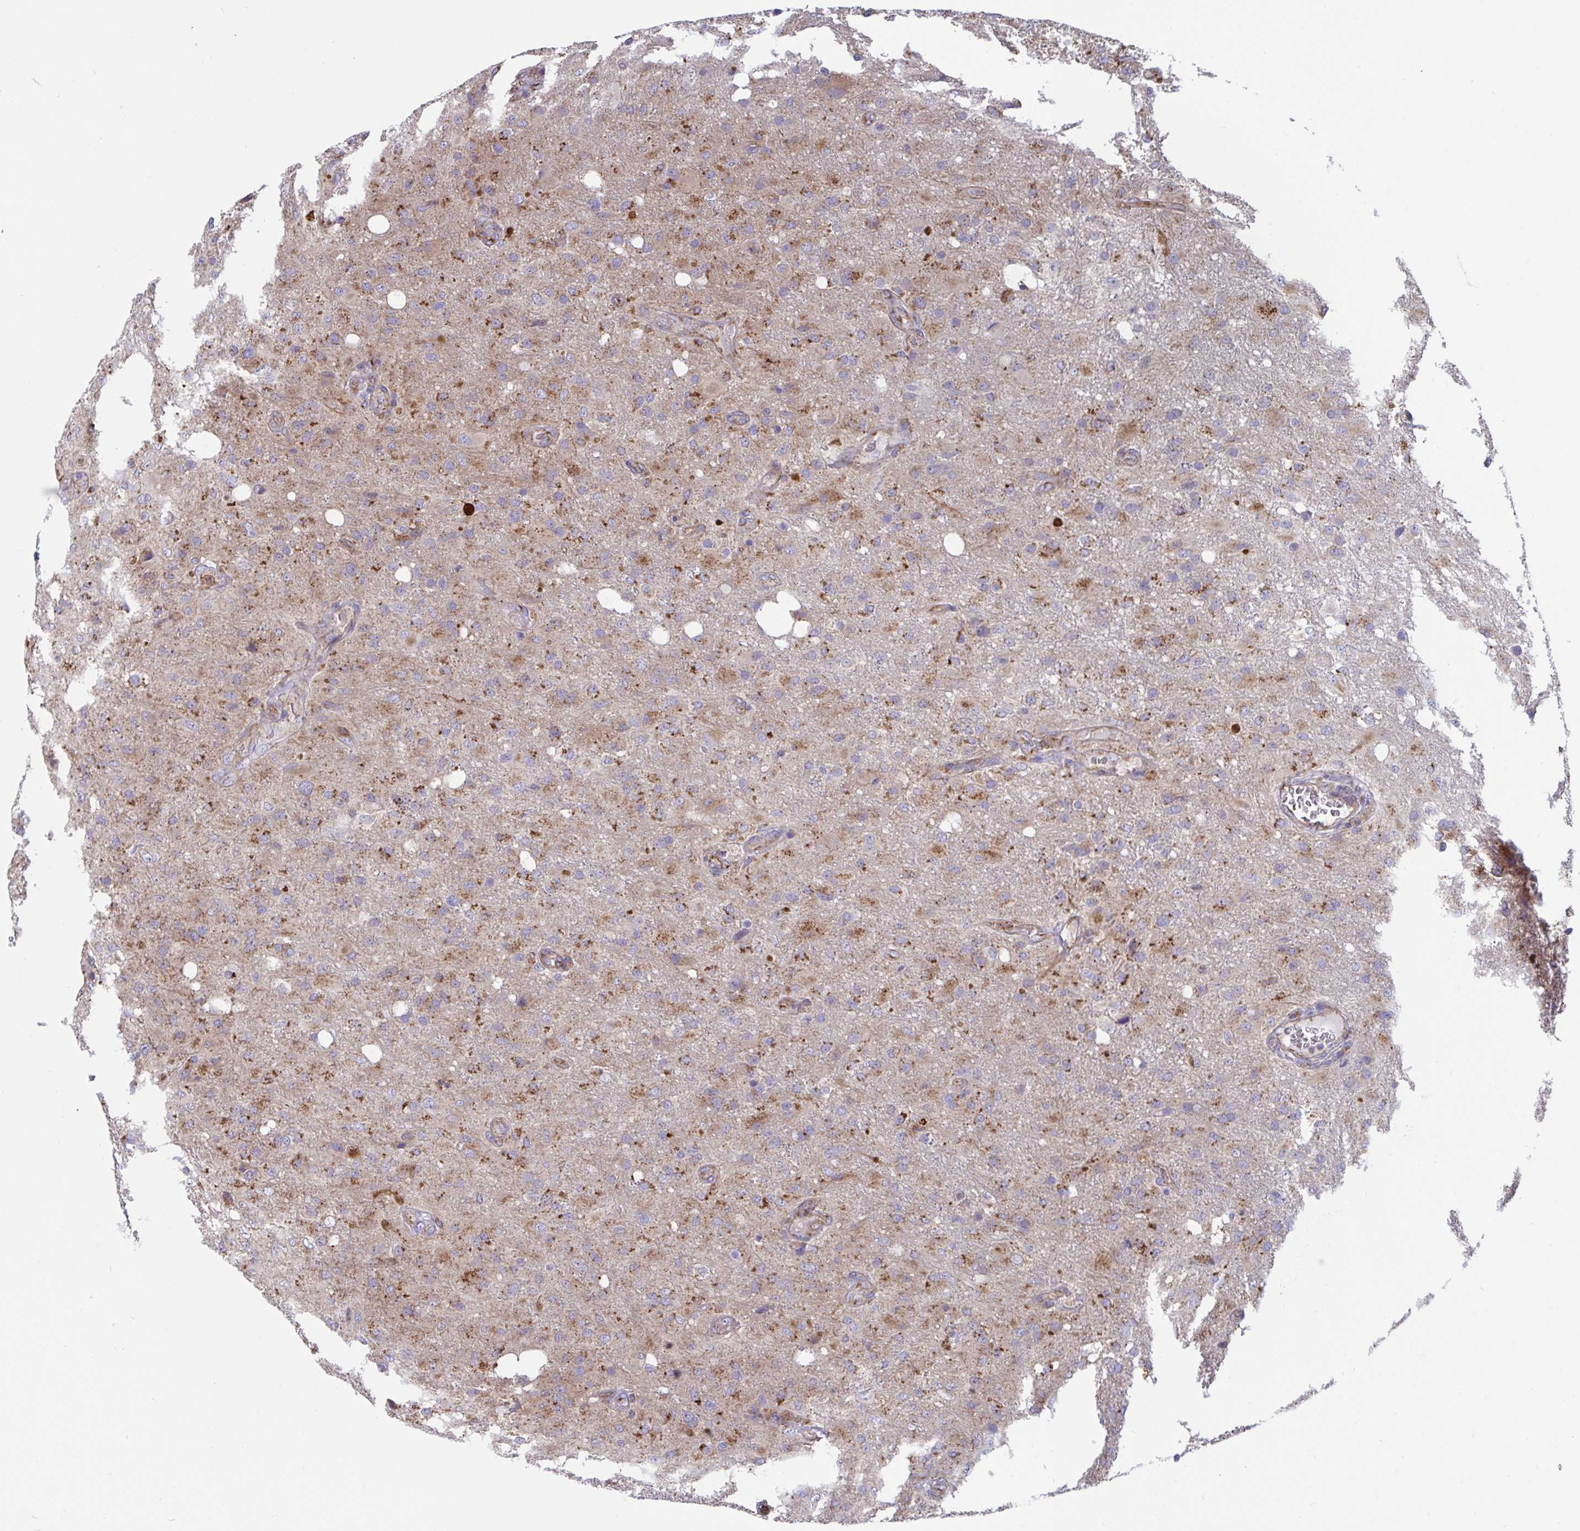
{"staining": {"intensity": "moderate", "quantity": "25%-75%", "location": "cytoplasmic/membranous"}, "tissue": "glioma", "cell_type": "Tumor cells", "image_type": "cancer", "snomed": [{"axis": "morphology", "description": "Glioma, malignant, High grade"}, {"axis": "topography", "description": "Brain"}], "caption": "A high-resolution photomicrograph shows immunohistochemistry (IHC) staining of high-grade glioma (malignant), which demonstrates moderate cytoplasmic/membranous expression in about 25%-75% of tumor cells.", "gene": "SLC9A6", "patient": {"sex": "male", "age": 53}}